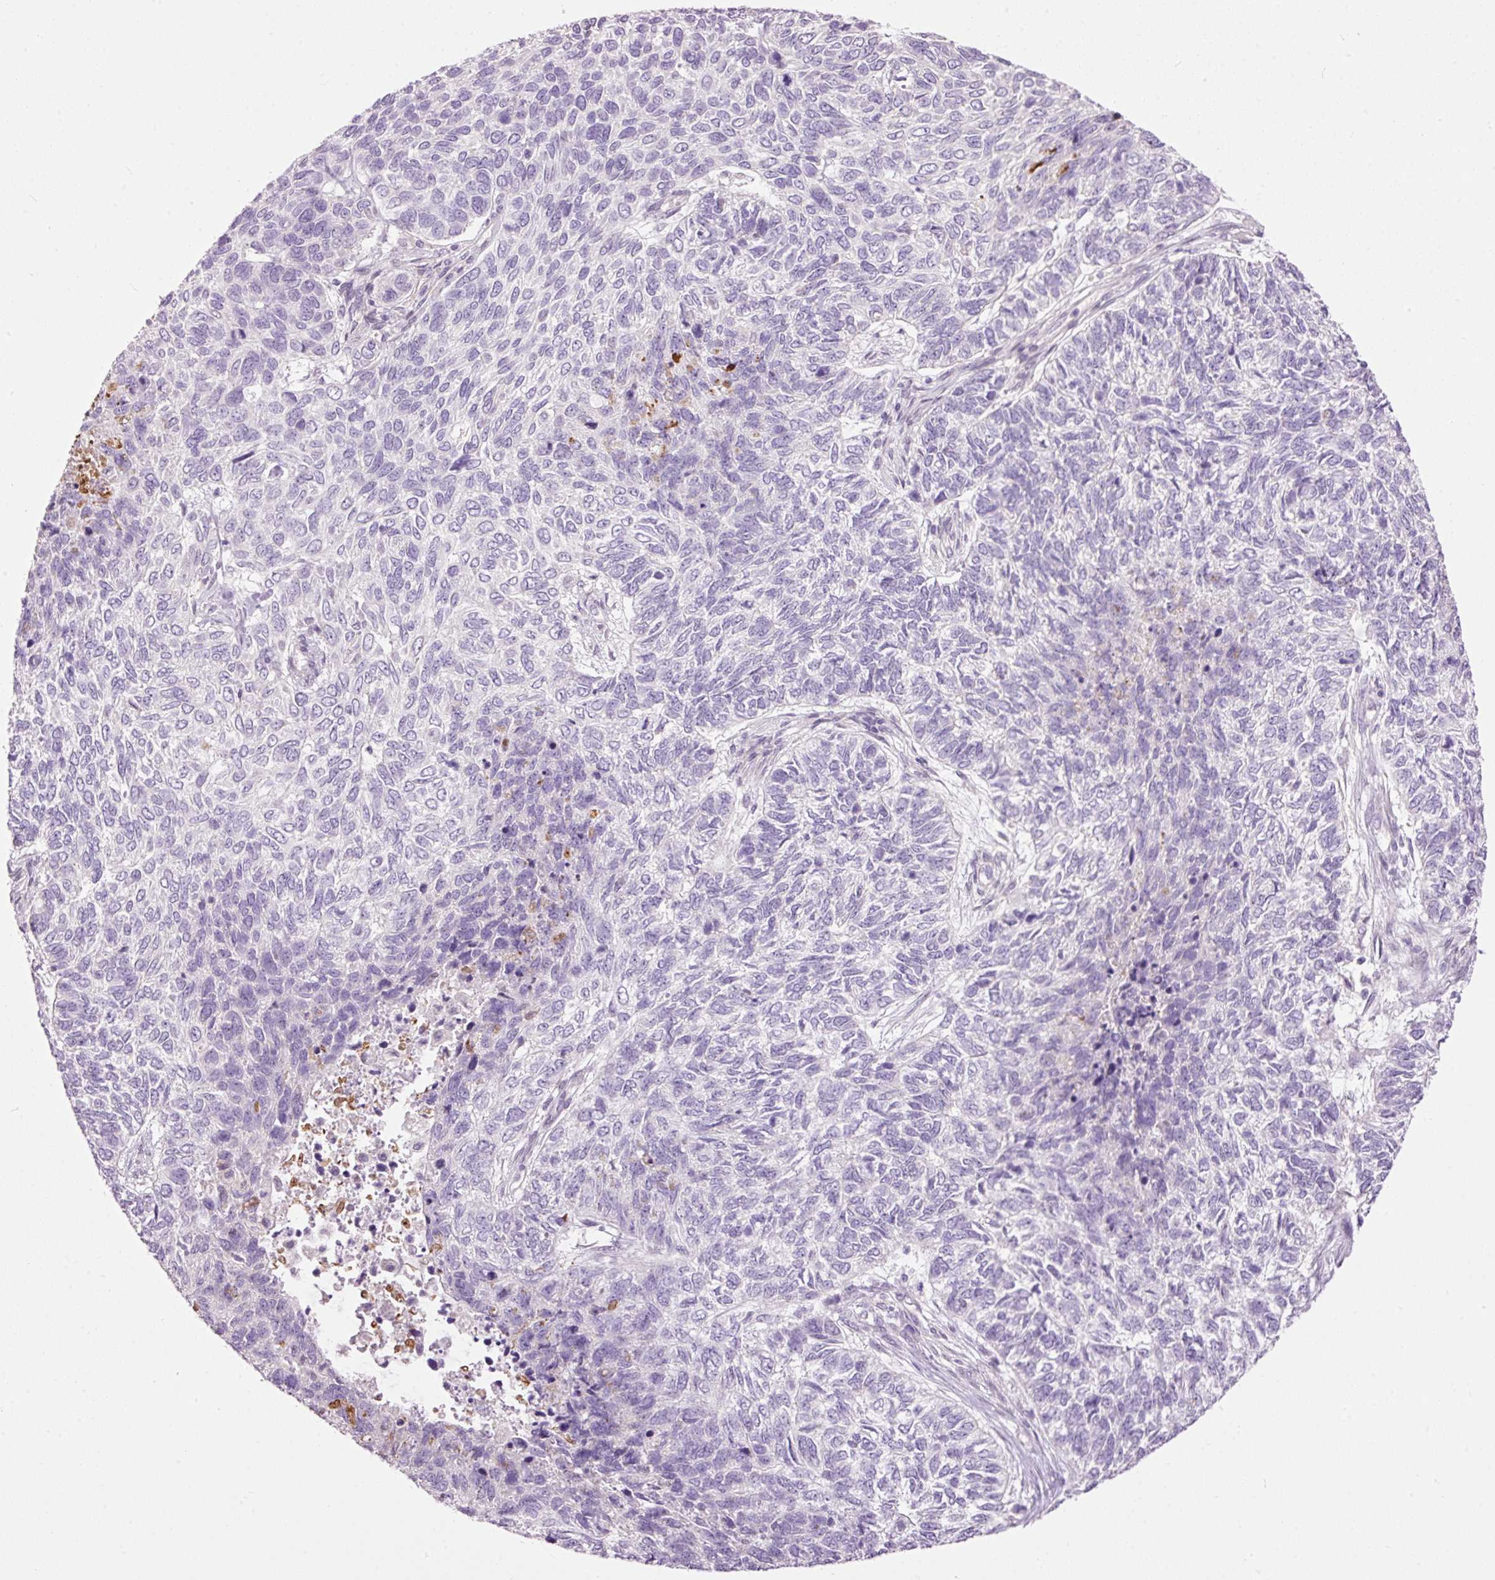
{"staining": {"intensity": "negative", "quantity": "none", "location": "none"}, "tissue": "skin cancer", "cell_type": "Tumor cells", "image_type": "cancer", "snomed": [{"axis": "morphology", "description": "Basal cell carcinoma"}, {"axis": "topography", "description": "Skin"}], "caption": "The image reveals no significant positivity in tumor cells of skin cancer. (Brightfield microscopy of DAB IHC at high magnification).", "gene": "FCRL4", "patient": {"sex": "female", "age": 65}}